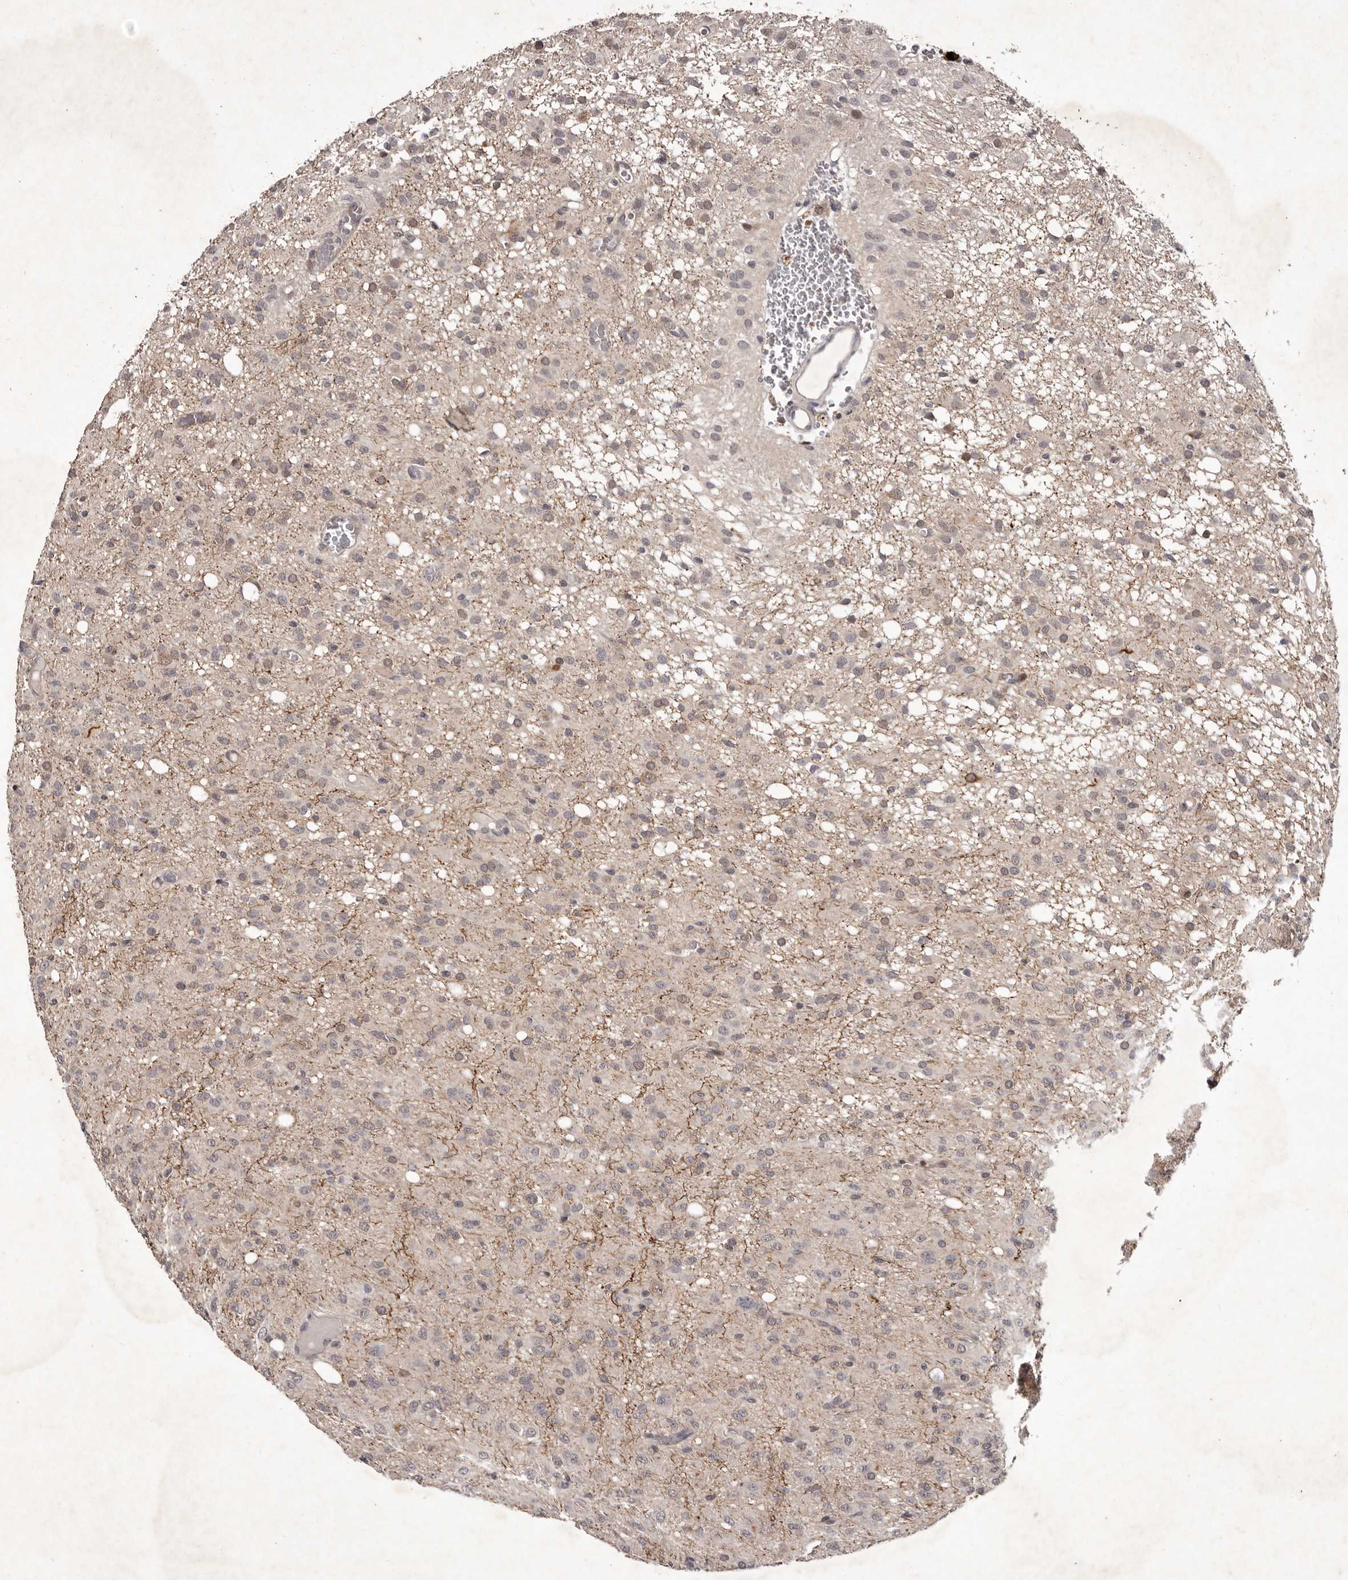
{"staining": {"intensity": "negative", "quantity": "none", "location": "none"}, "tissue": "glioma", "cell_type": "Tumor cells", "image_type": "cancer", "snomed": [{"axis": "morphology", "description": "Glioma, malignant, High grade"}, {"axis": "topography", "description": "Brain"}], "caption": "High magnification brightfield microscopy of glioma stained with DAB (3,3'-diaminobenzidine) (brown) and counterstained with hematoxylin (blue): tumor cells show no significant staining. (Immunohistochemistry, brightfield microscopy, high magnification).", "gene": "ABL1", "patient": {"sex": "female", "age": 59}}